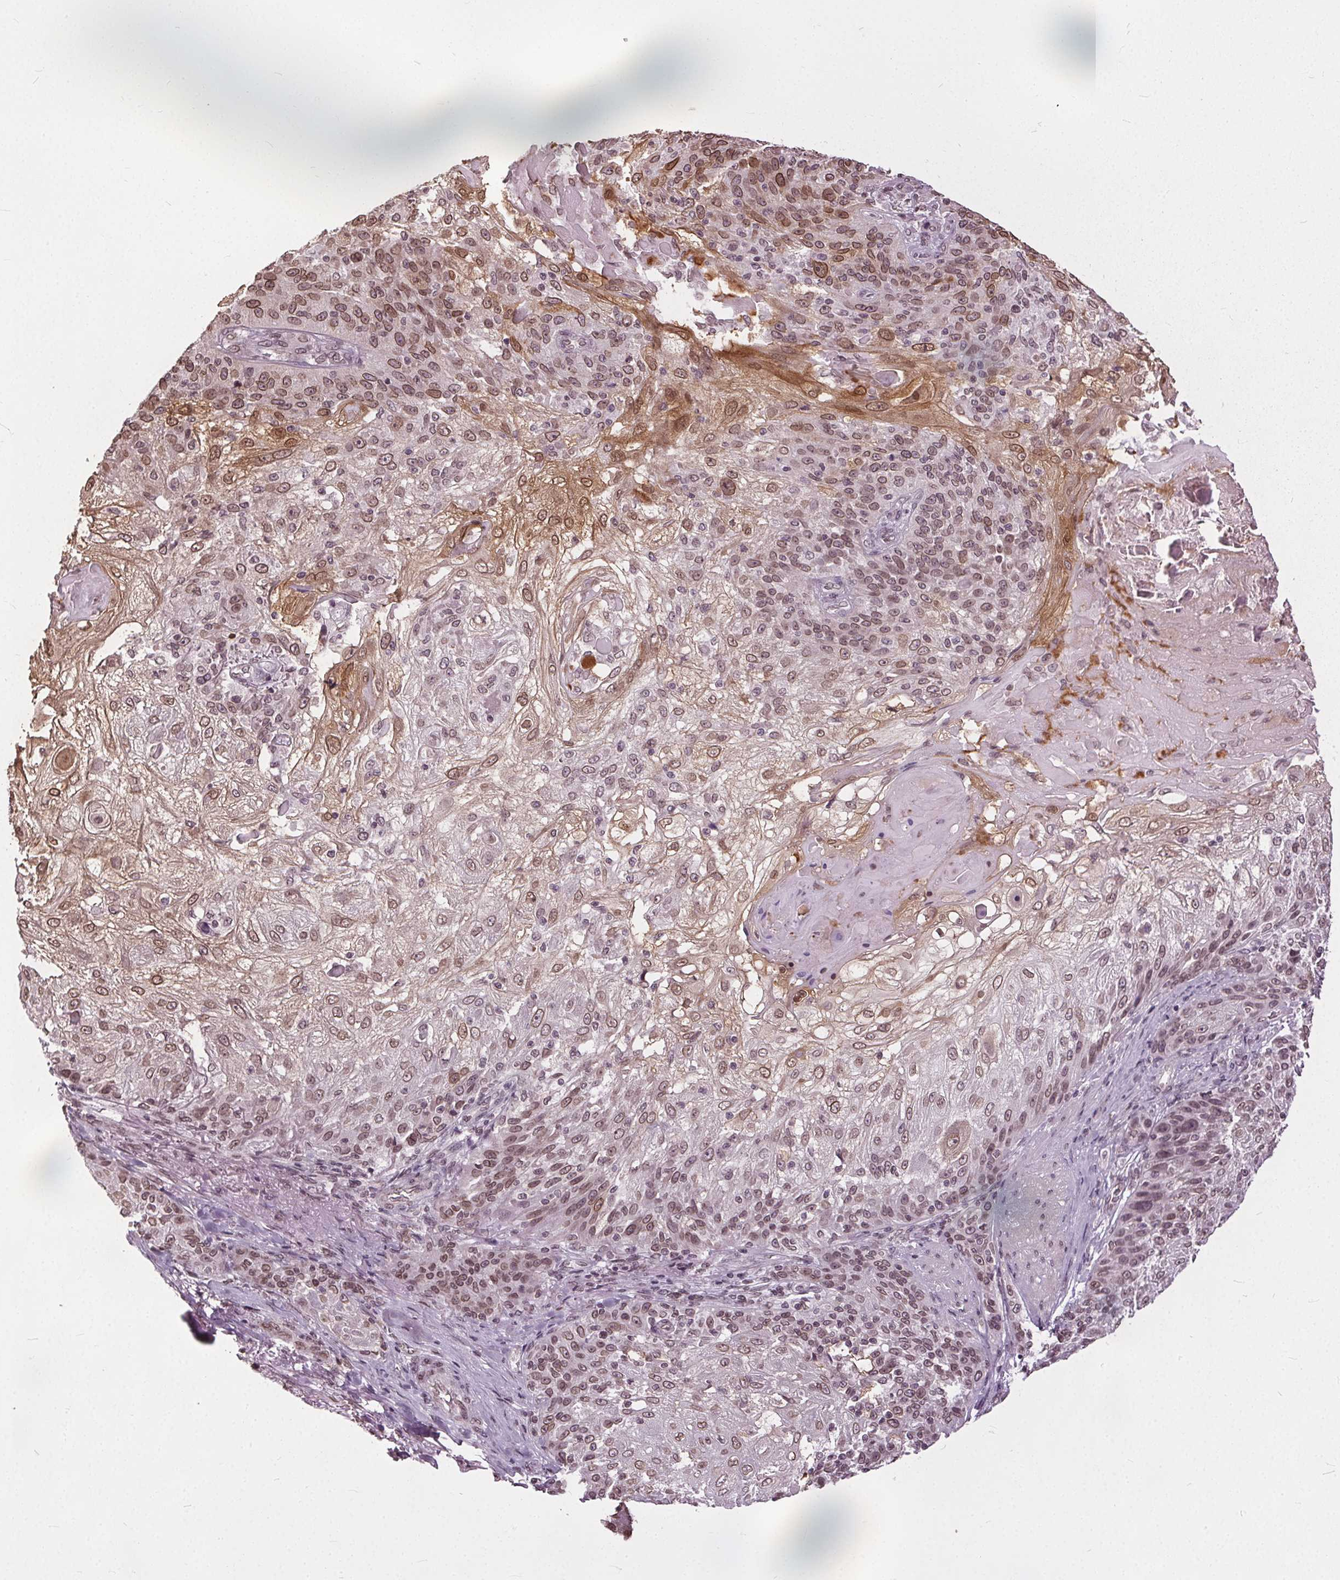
{"staining": {"intensity": "moderate", "quantity": ">75%", "location": "cytoplasmic/membranous,nuclear"}, "tissue": "skin cancer", "cell_type": "Tumor cells", "image_type": "cancer", "snomed": [{"axis": "morphology", "description": "Normal tissue, NOS"}, {"axis": "morphology", "description": "Squamous cell carcinoma, NOS"}, {"axis": "topography", "description": "Skin"}], "caption": "Squamous cell carcinoma (skin) stained for a protein displays moderate cytoplasmic/membranous and nuclear positivity in tumor cells.", "gene": "TTC39C", "patient": {"sex": "female", "age": 83}}